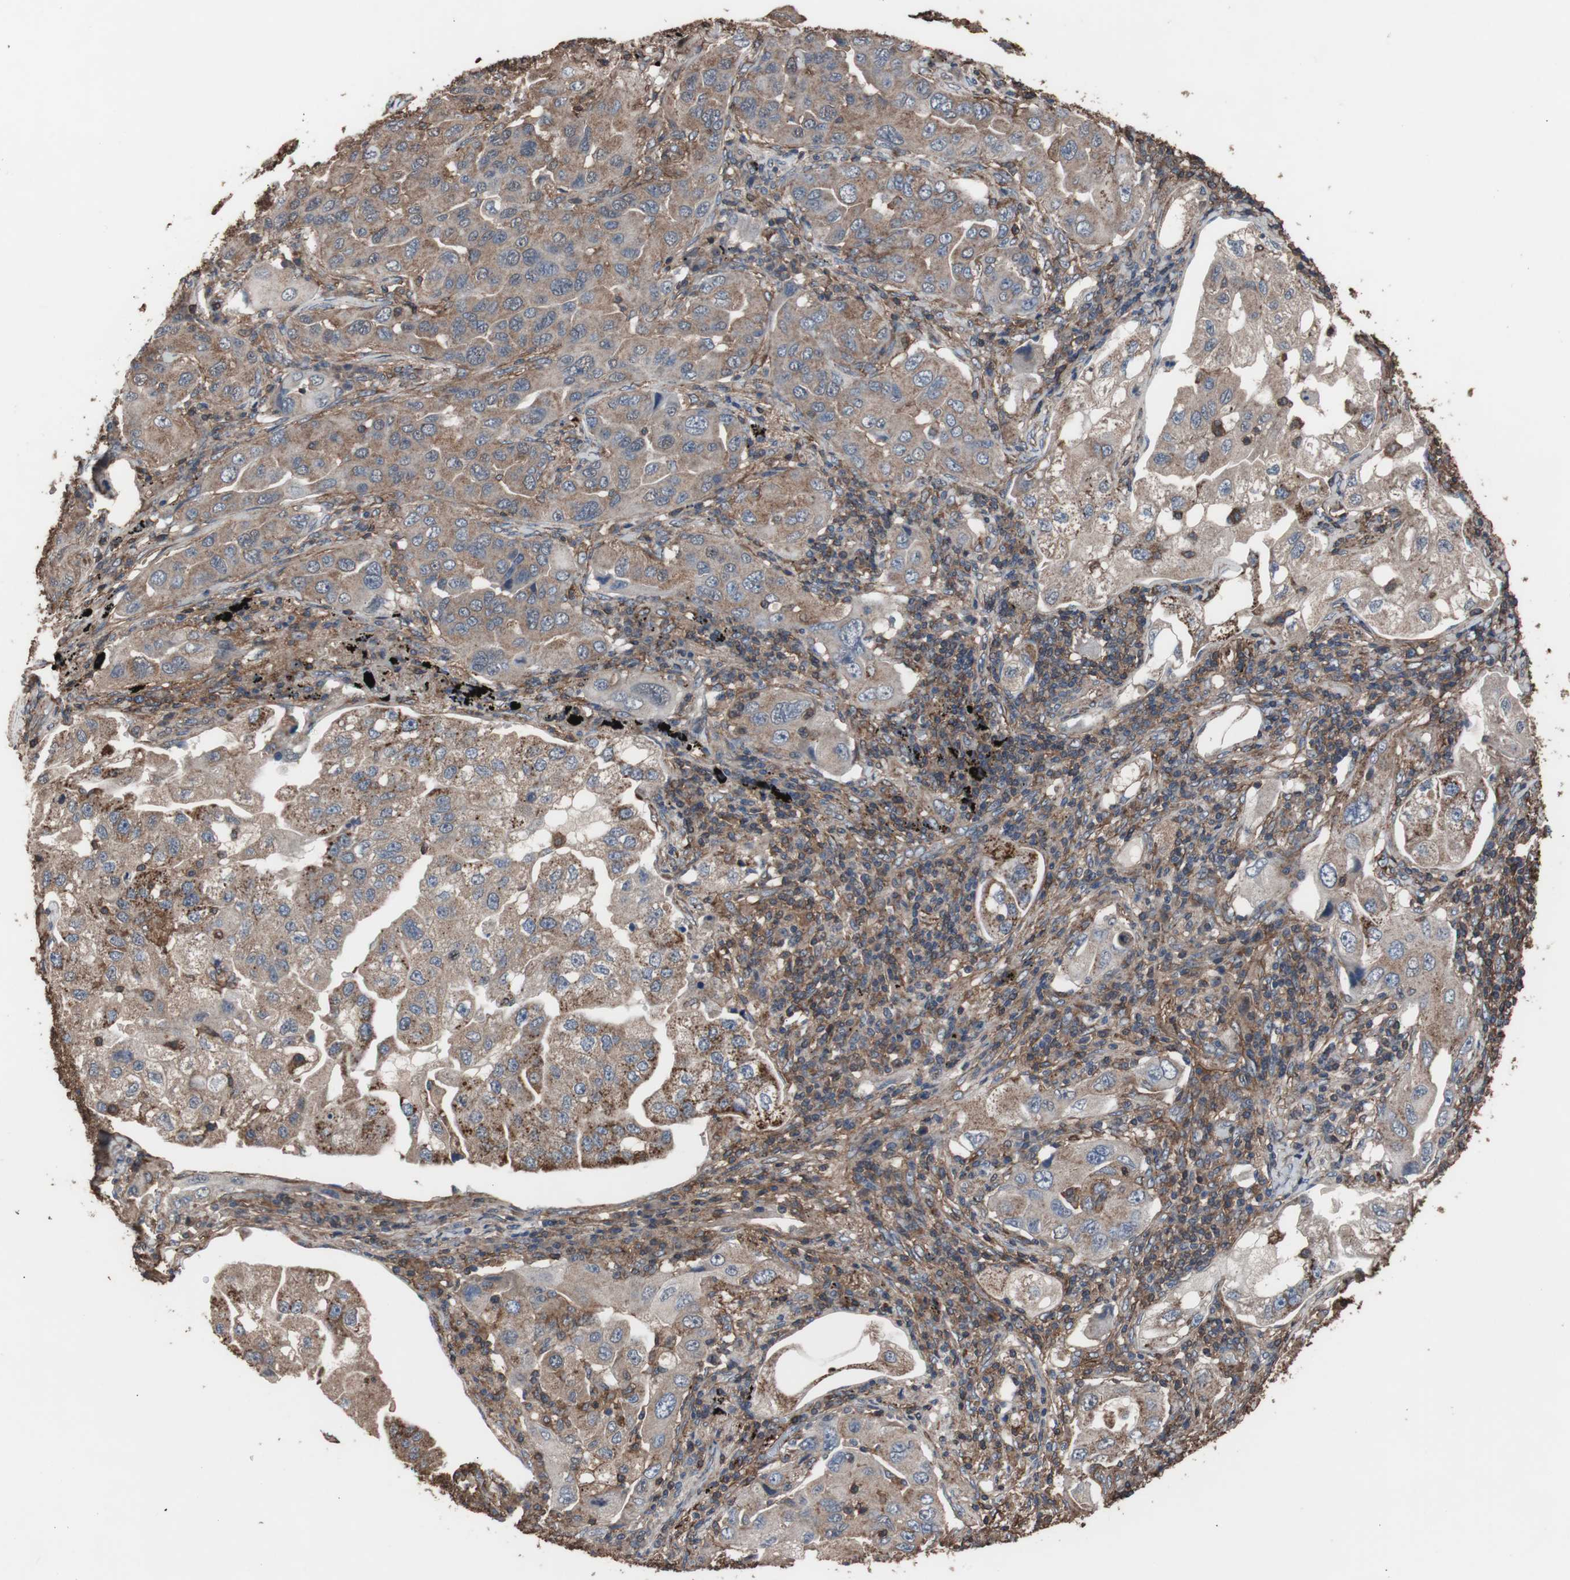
{"staining": {"intensity": "moderate", "quantity": ">75%", "location": "cytoplasmic/membranous"}, "tissue": "lung cancer", "cell_type": "Tumor cells", "image_type": "cancer", "snomed": [{"axis": "morphology", "description": "Adenocarcinoma, NOS"}, {"axis": "topography", "description": "Lung"}], "caption": "Protein staining of adenocarcinoma (lung) tissue reveals moderate cytoplasmic/membranous expression in approximately >75% of tumor cells.", "gene": "COL6A2", "patient": {"sex": "female", "age": 65}}